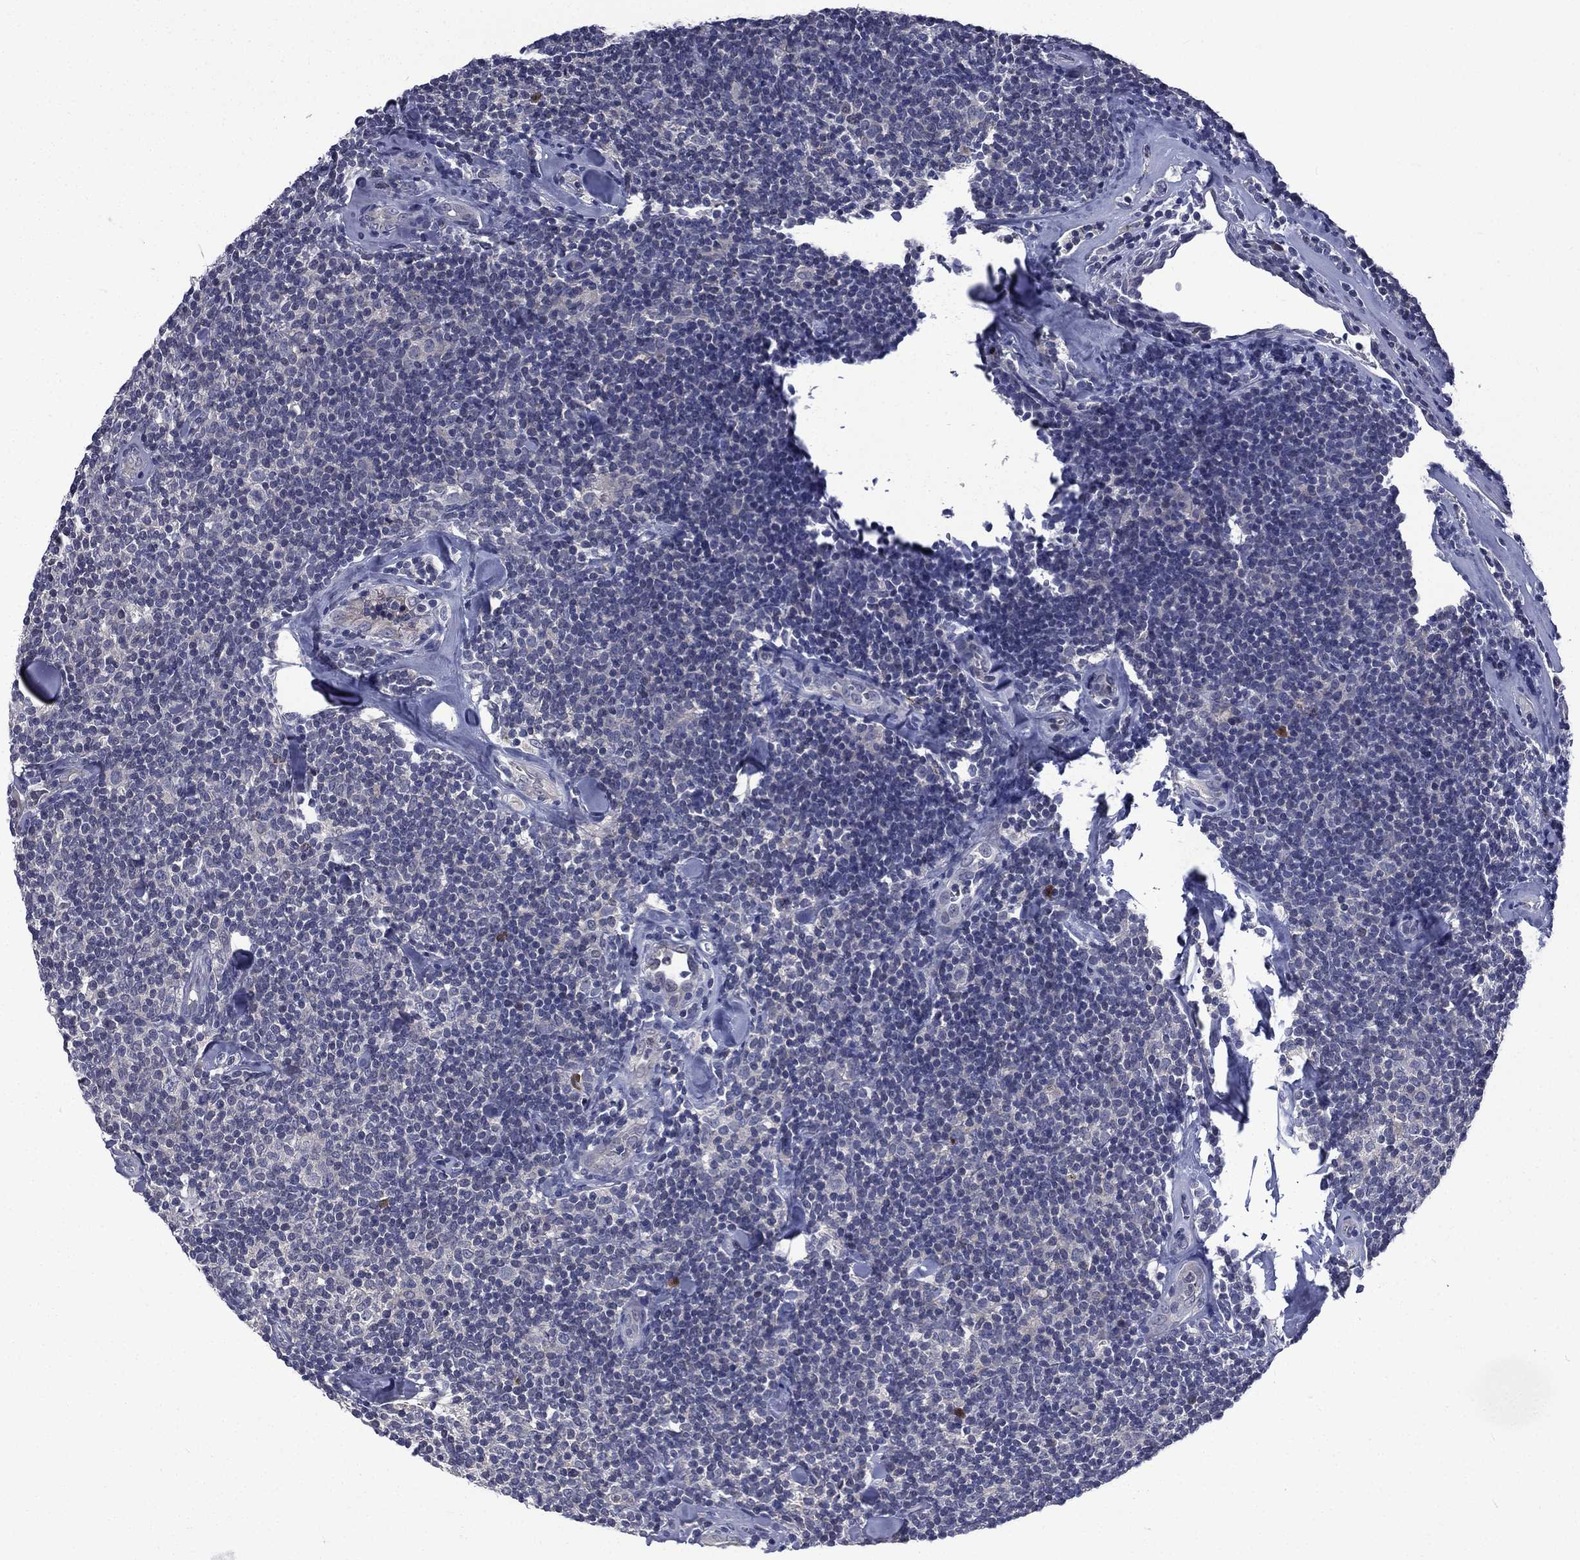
{"staining": {"intensity": "negative", "quantity": "none", "location": "none"}, "tissue": "lymphoma", "cell_type": "Tumor cells", "image_type": "cancer", "snomed": [{"axis": "morphology", "description": "Malignant lymphoma, non-Hodgkin's type, Low grade"}, {"axis": "topography", "description": "Lymph node"}], "caption": "There is no significant staining in tumor cells of lymphoma.", "gene": "CA12", "patient": {"sex": "female", "age": 56}}